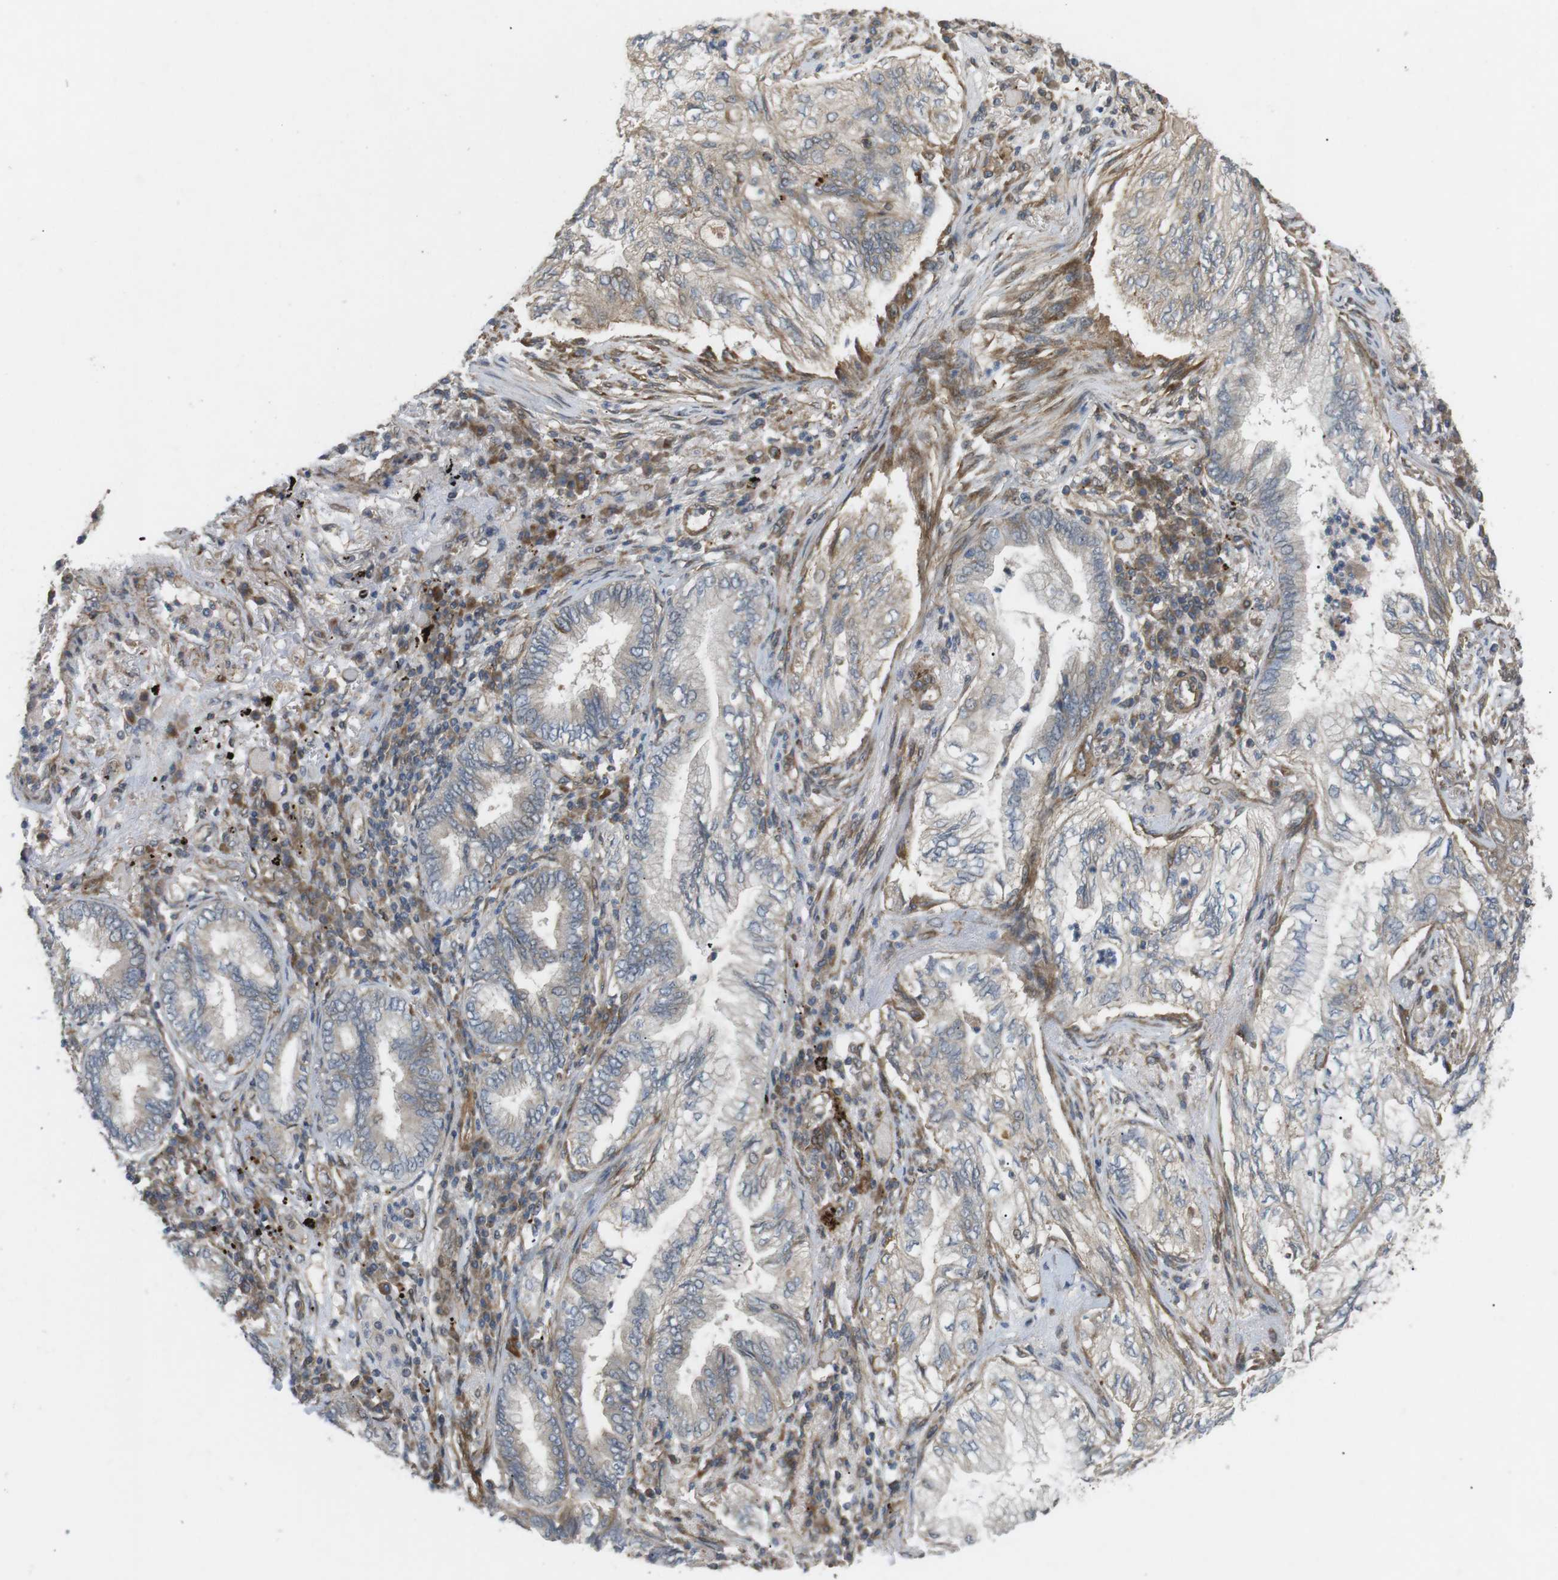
{"staining": {"intensity": "negative", "quantity": "none", "location": "none"}, "tissue": "lung cancer", "cell_type": "Tumor cells", "image_type": "cancer", "snomed": [{"axis": "morphology", "description": "Normal tissue, NOS"}, {"axis": "morphology", "description": "Adenocarcinoma, NOS"}, {"axis": "topography", "description": "Bronchus"}, {"axis": "topography", "description": "Lung"}], "caption": "Immunohistochemical staining of human lung adenocarcinoma shows no significant expression in tumor cells.", "gene": "KANK2", "patient": {"sex": "female", "age": 70}}